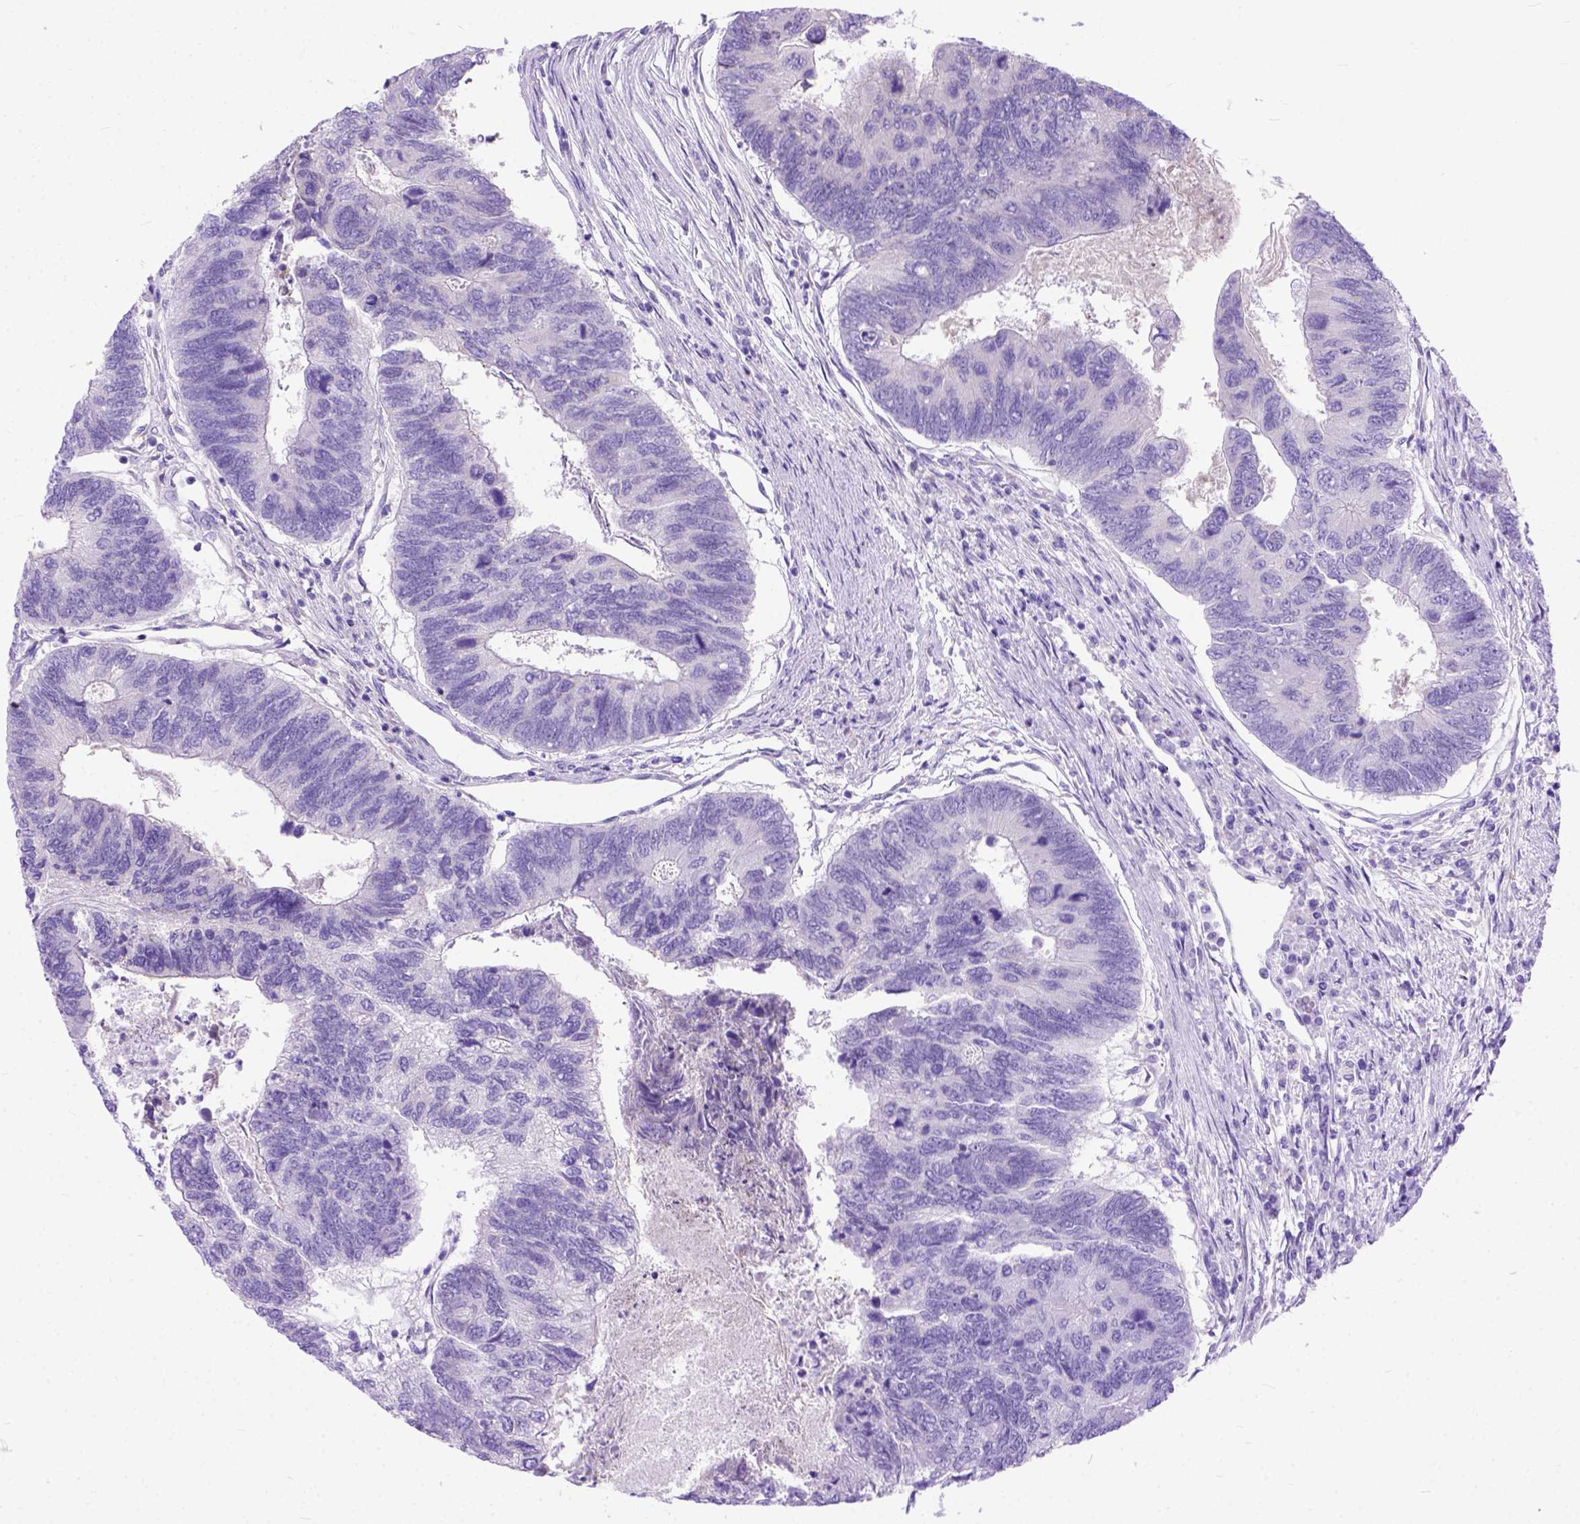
{"staining": {"intensity": "negative", "quantity": "none", "location": "none"}, "tissue": "colorectal cancer", "cell_type": "Tumor cells", "image_type": "cancer", "snomed": [{"axis": "morphology", "description": "Adenocarcinoma, NOS"}, {"axis": "topography", "description": "Colon"}], "caption": "High power microscopy image of an immunohistochemistry (IHC) micrograph of adenocarcinoma (colorectal), revealing no significant positivity in tumor cells. (DAB (3,3'-diaminobenzidine) IHC, high magnification).", "gene": "ODAD3", "patient": {"sex": "female", "age": 67}}